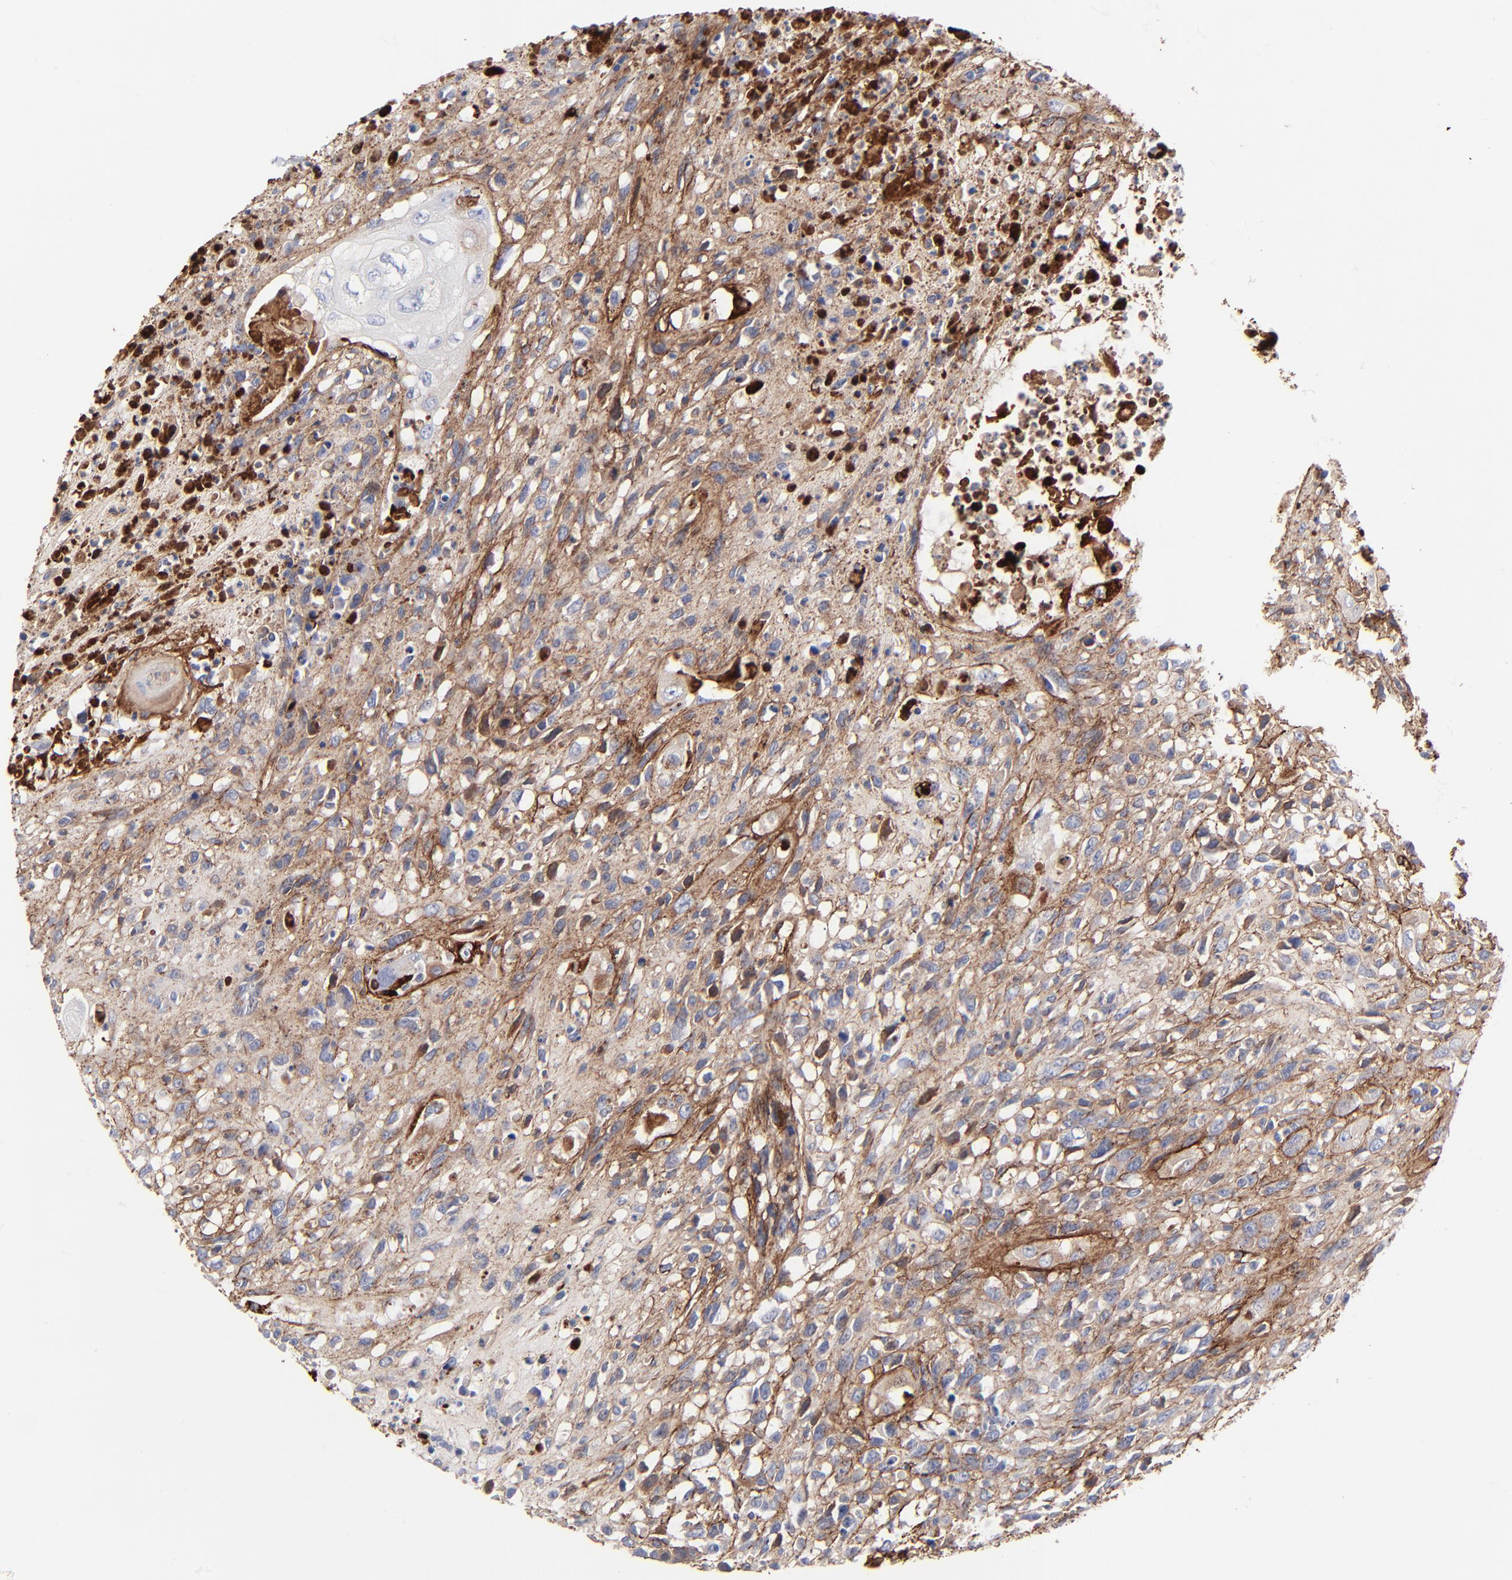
{"staining": {"intensity": "moderate", "quantity": "25%-75%", "location": "cytoplasmic/membranous"}, "tissue": "head and neck cancer", "cell_type": "Tumor cells", "image_type": "cancer", "snomed": [{"axis": "morphology", "description": "Necrosis, NOS"}, {"axis": "morphology", "description": "Neoplasm, malignant, NOS"}, {"axis": "topography", "description": "Salivary gland"}, {"axis": "topography", "description": "Head-Neck"}], "caption": "This micrograph shows immunohistochemistry staining of head and neck cancer (neoplasm (malignant)), with medium moderate cytoplasmic/membranous expression in approximately 25%-75% of tumor cells.", "gene": "FBLN2", "patient": {"sex": "male", "age": 43}}